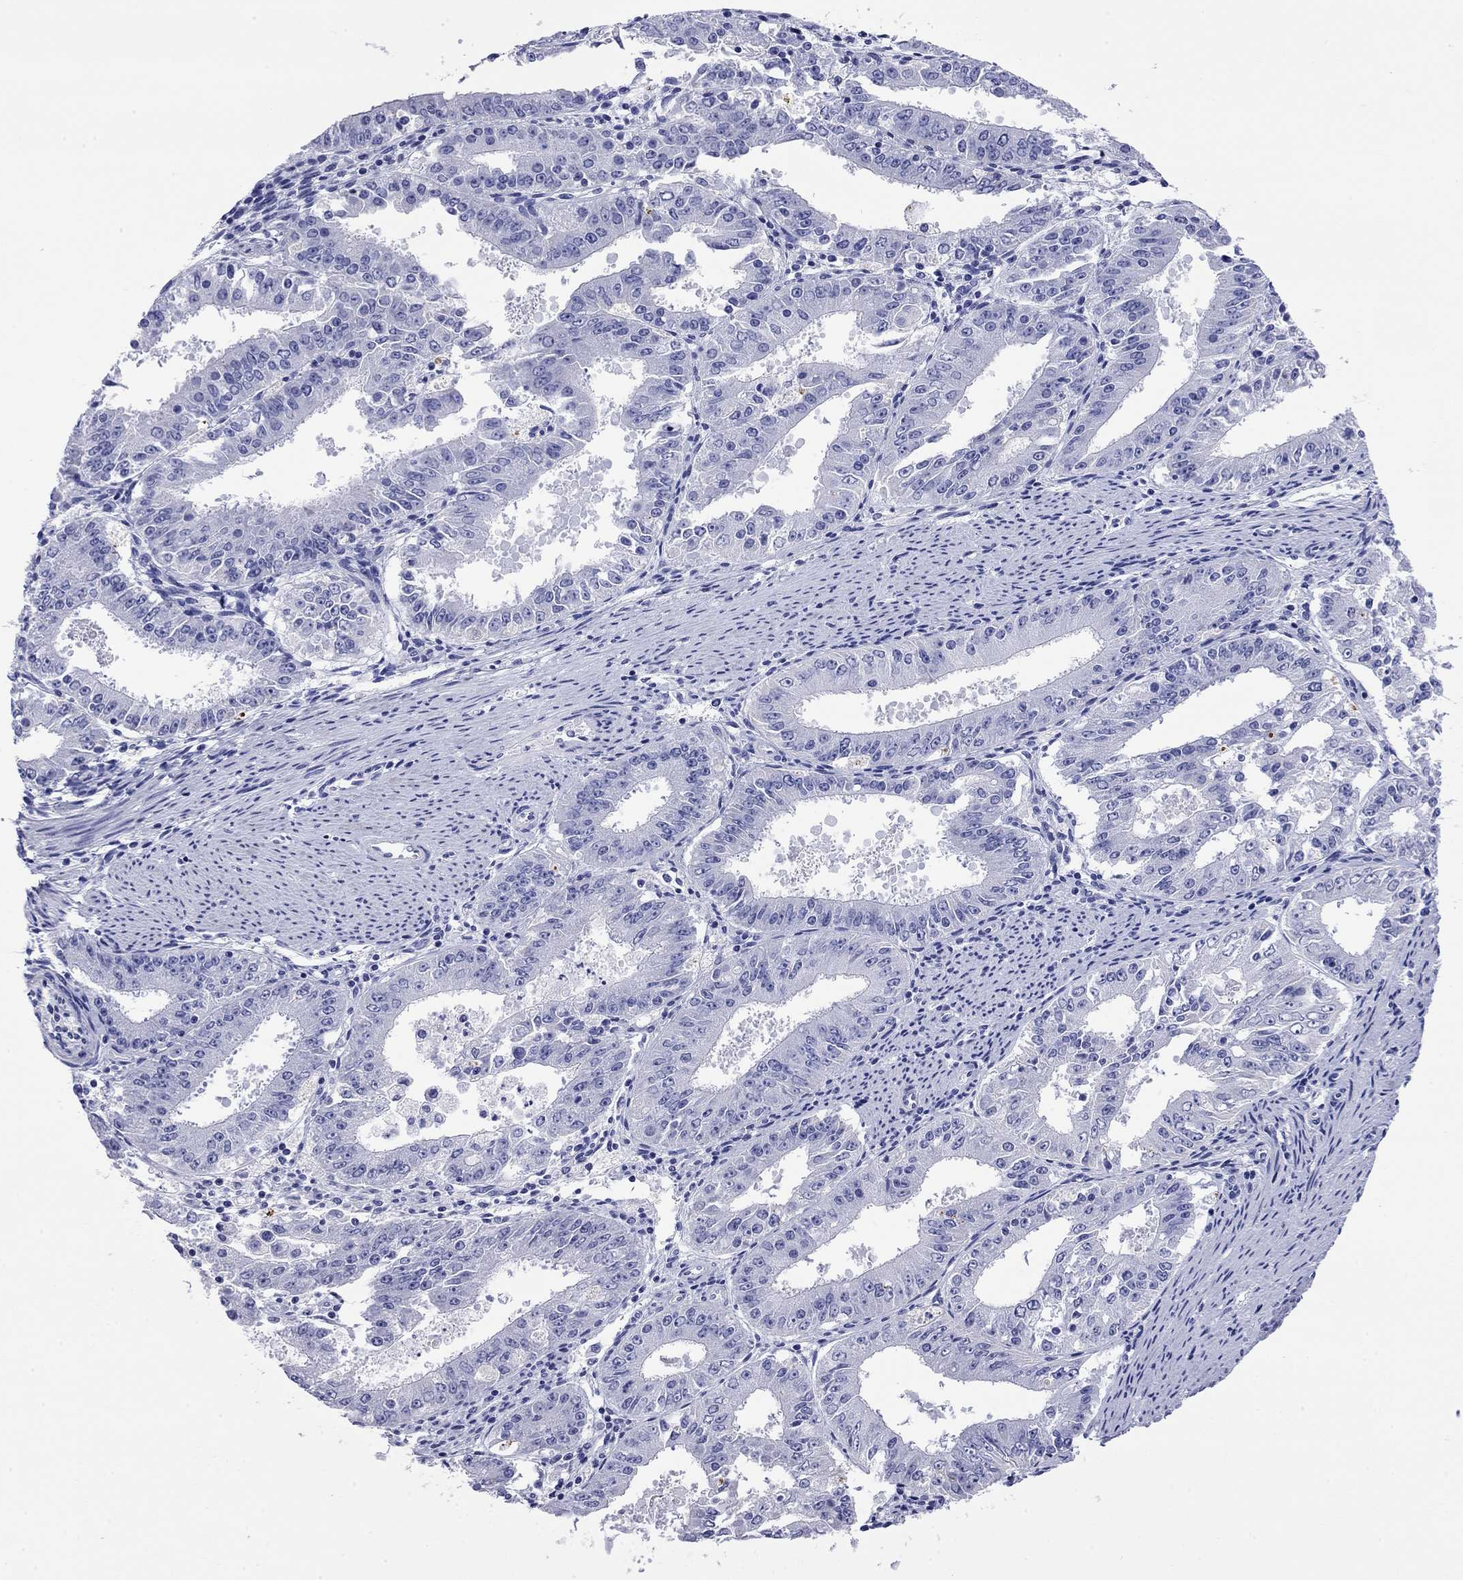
{"staining": {"intensity": "negative", "quantity": "none", "location": "none"}, "tissue": "ovarian cancer", "cell_type": "Tumor cells", "image_type": "cancer", "snomed": [{"axis": "morphology", "description": "Carcinoma, endometroid"}, {"axis": "topography", "description": "Ovary"}], "caption": "A photomicrograph of human ovarian cancer (endometroid carcinoma) is negative for staining in tumor cells.", "gene": "FIGLA", "patient": {"sex": "female", "age": 42}}